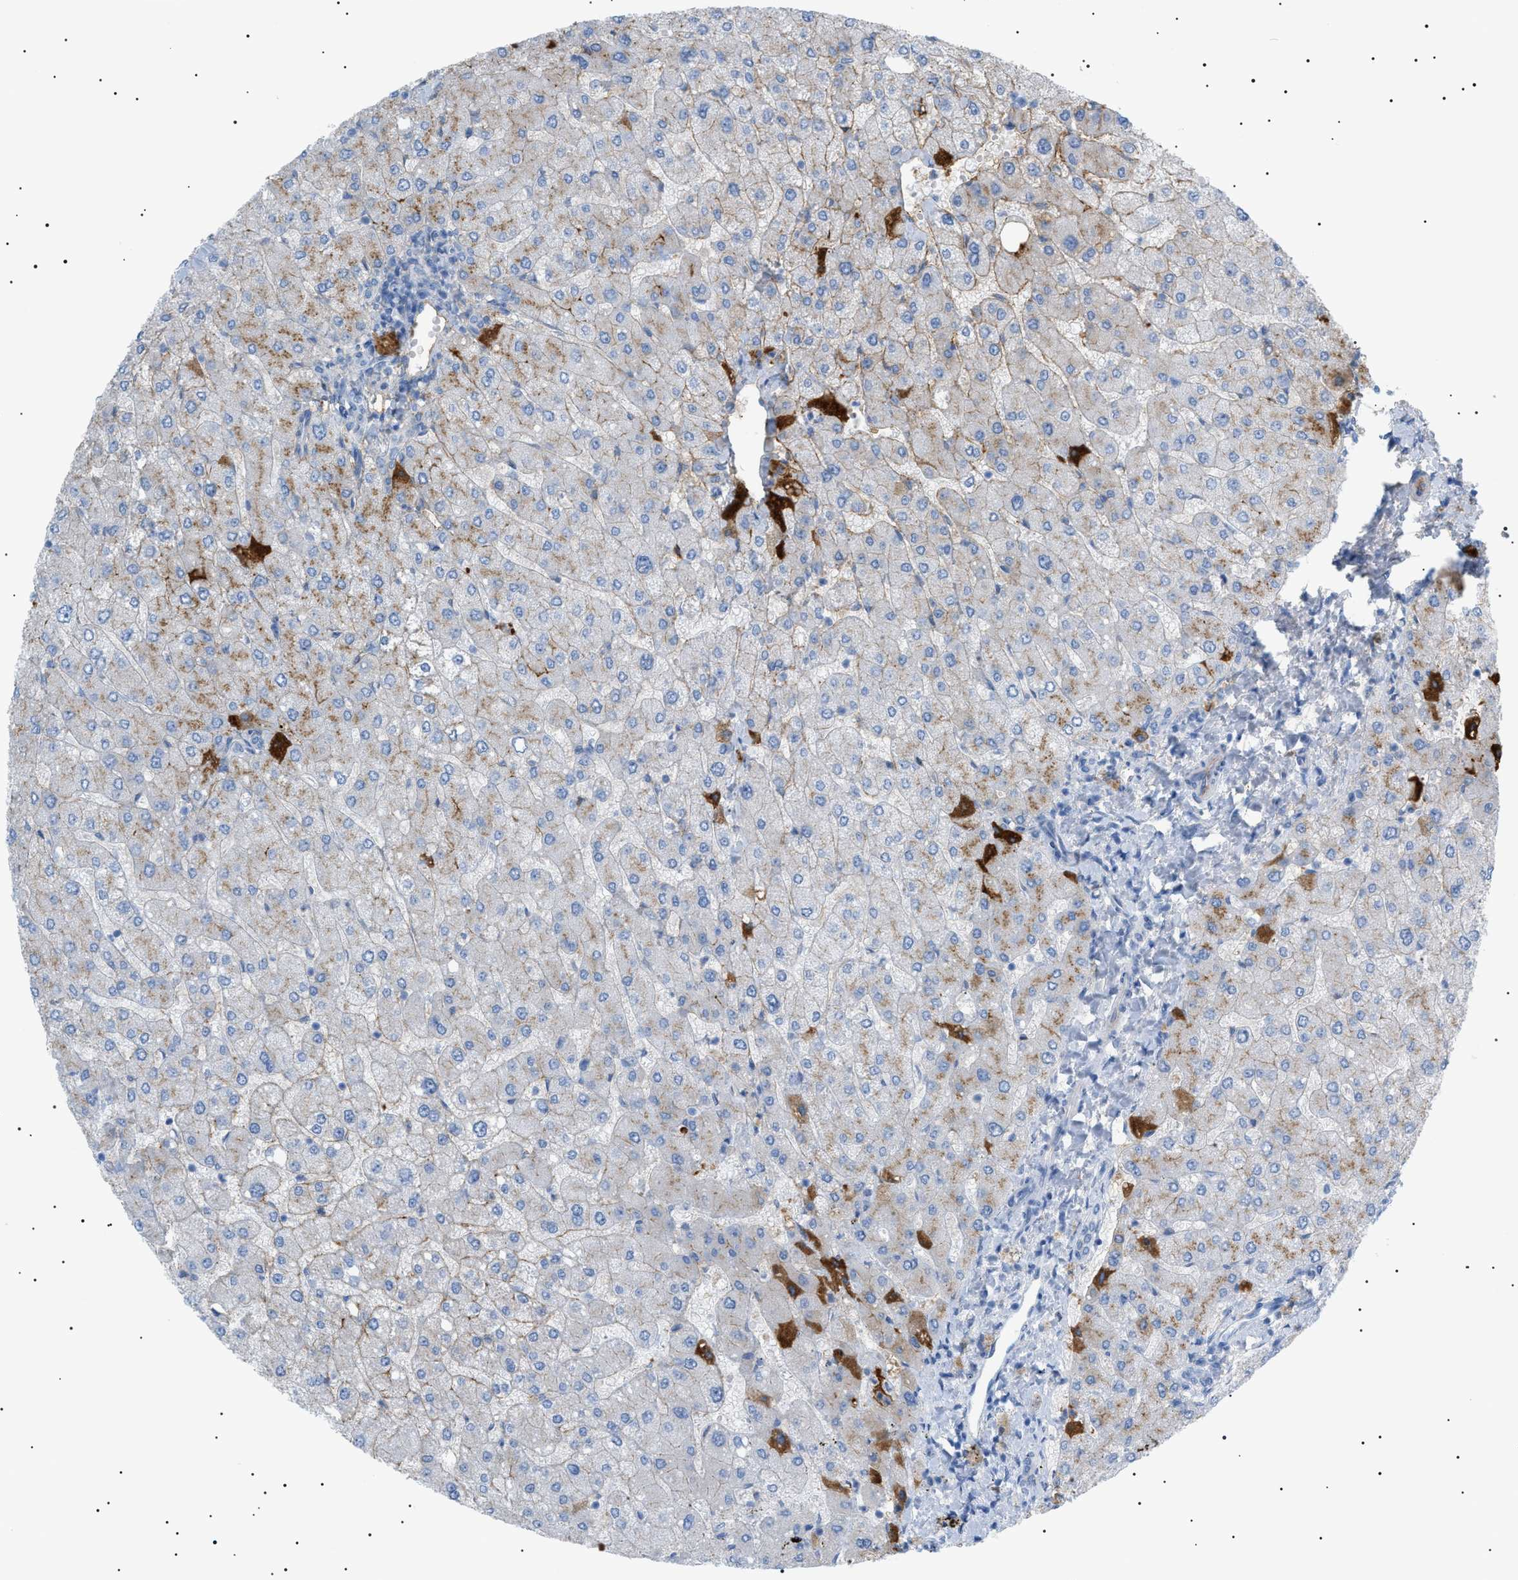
{"staining": {"intensity": "negative", "quantity": "none", "location": "none"}, "tissue": "liver", "cell_type": "Cholangiocytes", "image_type": "normal", "snomed": [{"axis": "morphology", "description": "Normal tissue, NOS"}, {"axis": "topography", "description": "Liver"}], "caption": "Cholangiocytes show no significant protein positivity in normal liver. (Stains: DAB IHC with hematoxylin counter stain, Microscopy: brightfield microscopy at high magnification).", "gene": "LPA", "patient": {"sex": "male", "age": 55}}